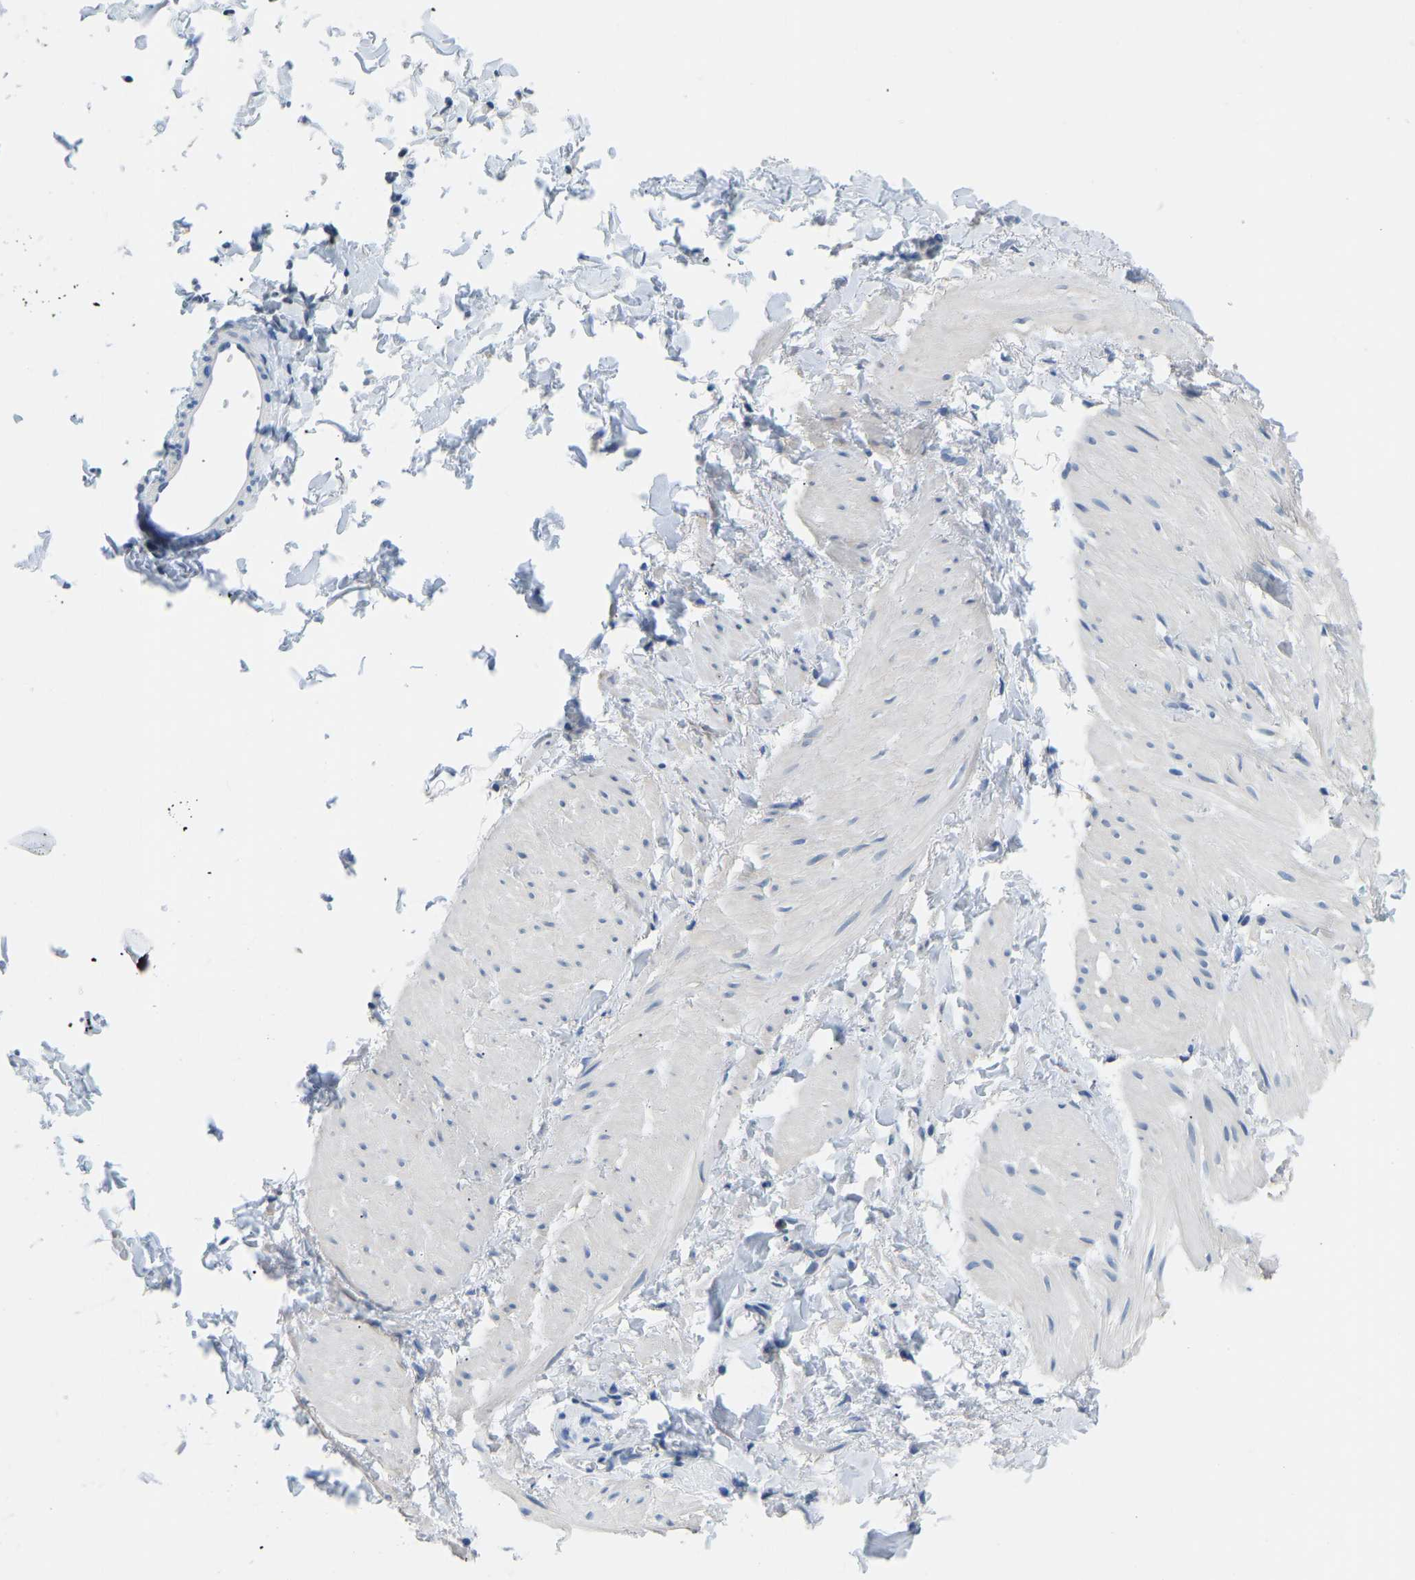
{"staining": {"intensity": "negative", "quantity": "none", "location": "none"}, "tissue": "smooth muscle", "cell_type": "Smooth muscle cells", "image_type": "normal", "snomed": [{"axis": "morphology", "description": "Normal tissue, NOS"}, {"axis": "topography", "description": "Smooth muscle"}], "caption": "IHC histopathology image of unremarkable smooth muscle: human smooth muscle stained with DAB reveals no significant protein expression in smooth muscle cells.", "gene": "VRK1", "patient": {"sex": "male", "age": 16}}